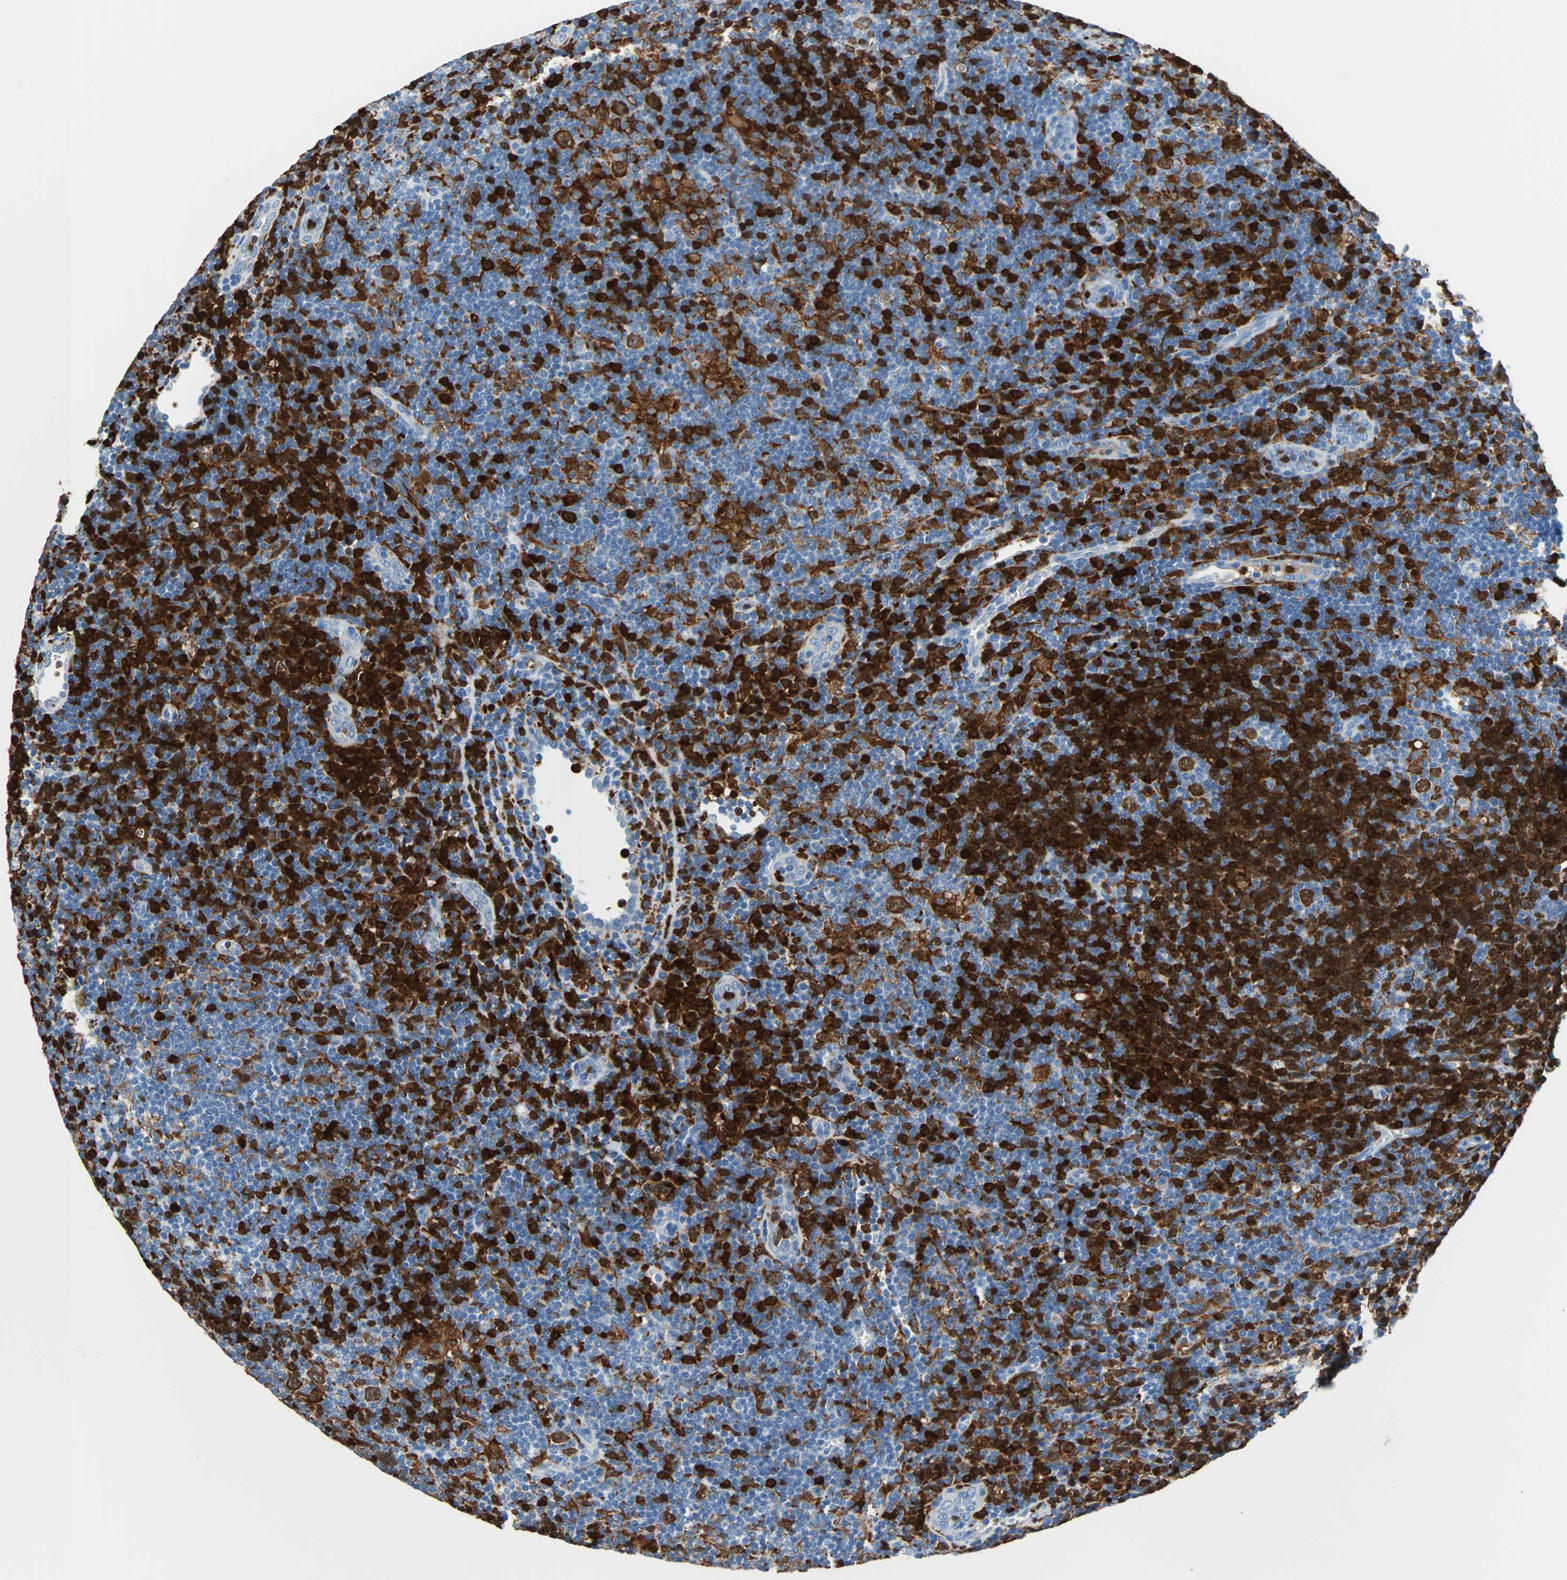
{"staining": {"intensity": "strong", "quantity": "25%-75%", "location": "cytoplasmic/membranous"}, "tissue": "lymphoma", "cell_type": "Tumor cells", "image_type": "cancer", "snomed": [{"axis": "morphology", "description": "Hodgkin's disease, NOS"}, {"axis": "topography", "description": "Lymph node"}], "caption": "DAB immunohistochemical staining of Hodgkin's disease exhibits strong cytoplasmic/membranous protein expression in approximately 25%-75% of tumor cells. Nuclei are stained in blue.", "gene": "SYK", "patient": {"sex": "female", "age": 57}}